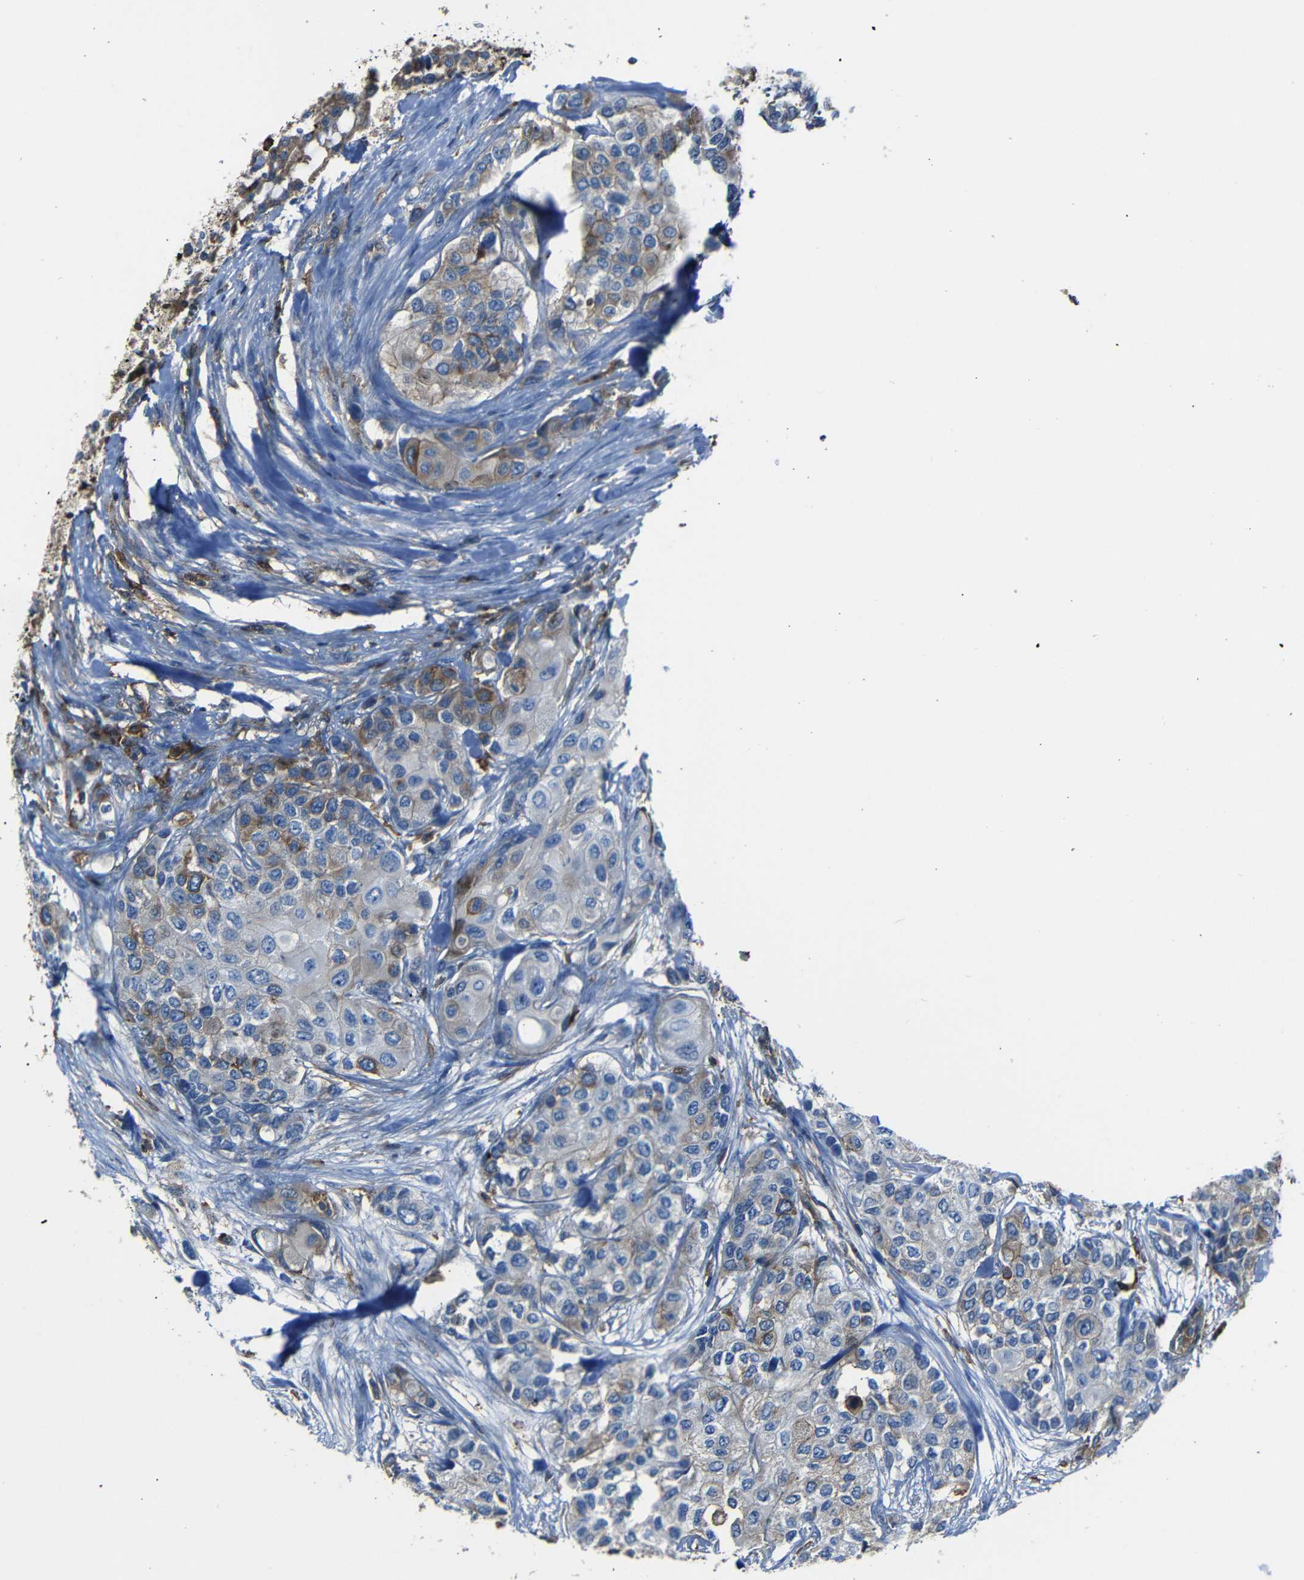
{"staining": {"intensity": "weak", "quantity": "<25%", "location": "cytoplasmic/membranous"}, "tissue": "urothelial cancer", "cell_type": "Tumor cells", "image_type": "cancer", "snomed": [{"axis": "morphology", "description": "Urothelial carcinoma, High grade"}, {"axis": "topography", "description": "Urinary bladder"}], "caption": "This is an IHC micrograph of human urothelial cancer. There is no staining in tumor cells.", "gene": "ADGRE5", "patient": {"sex": "female", "age": 56}}